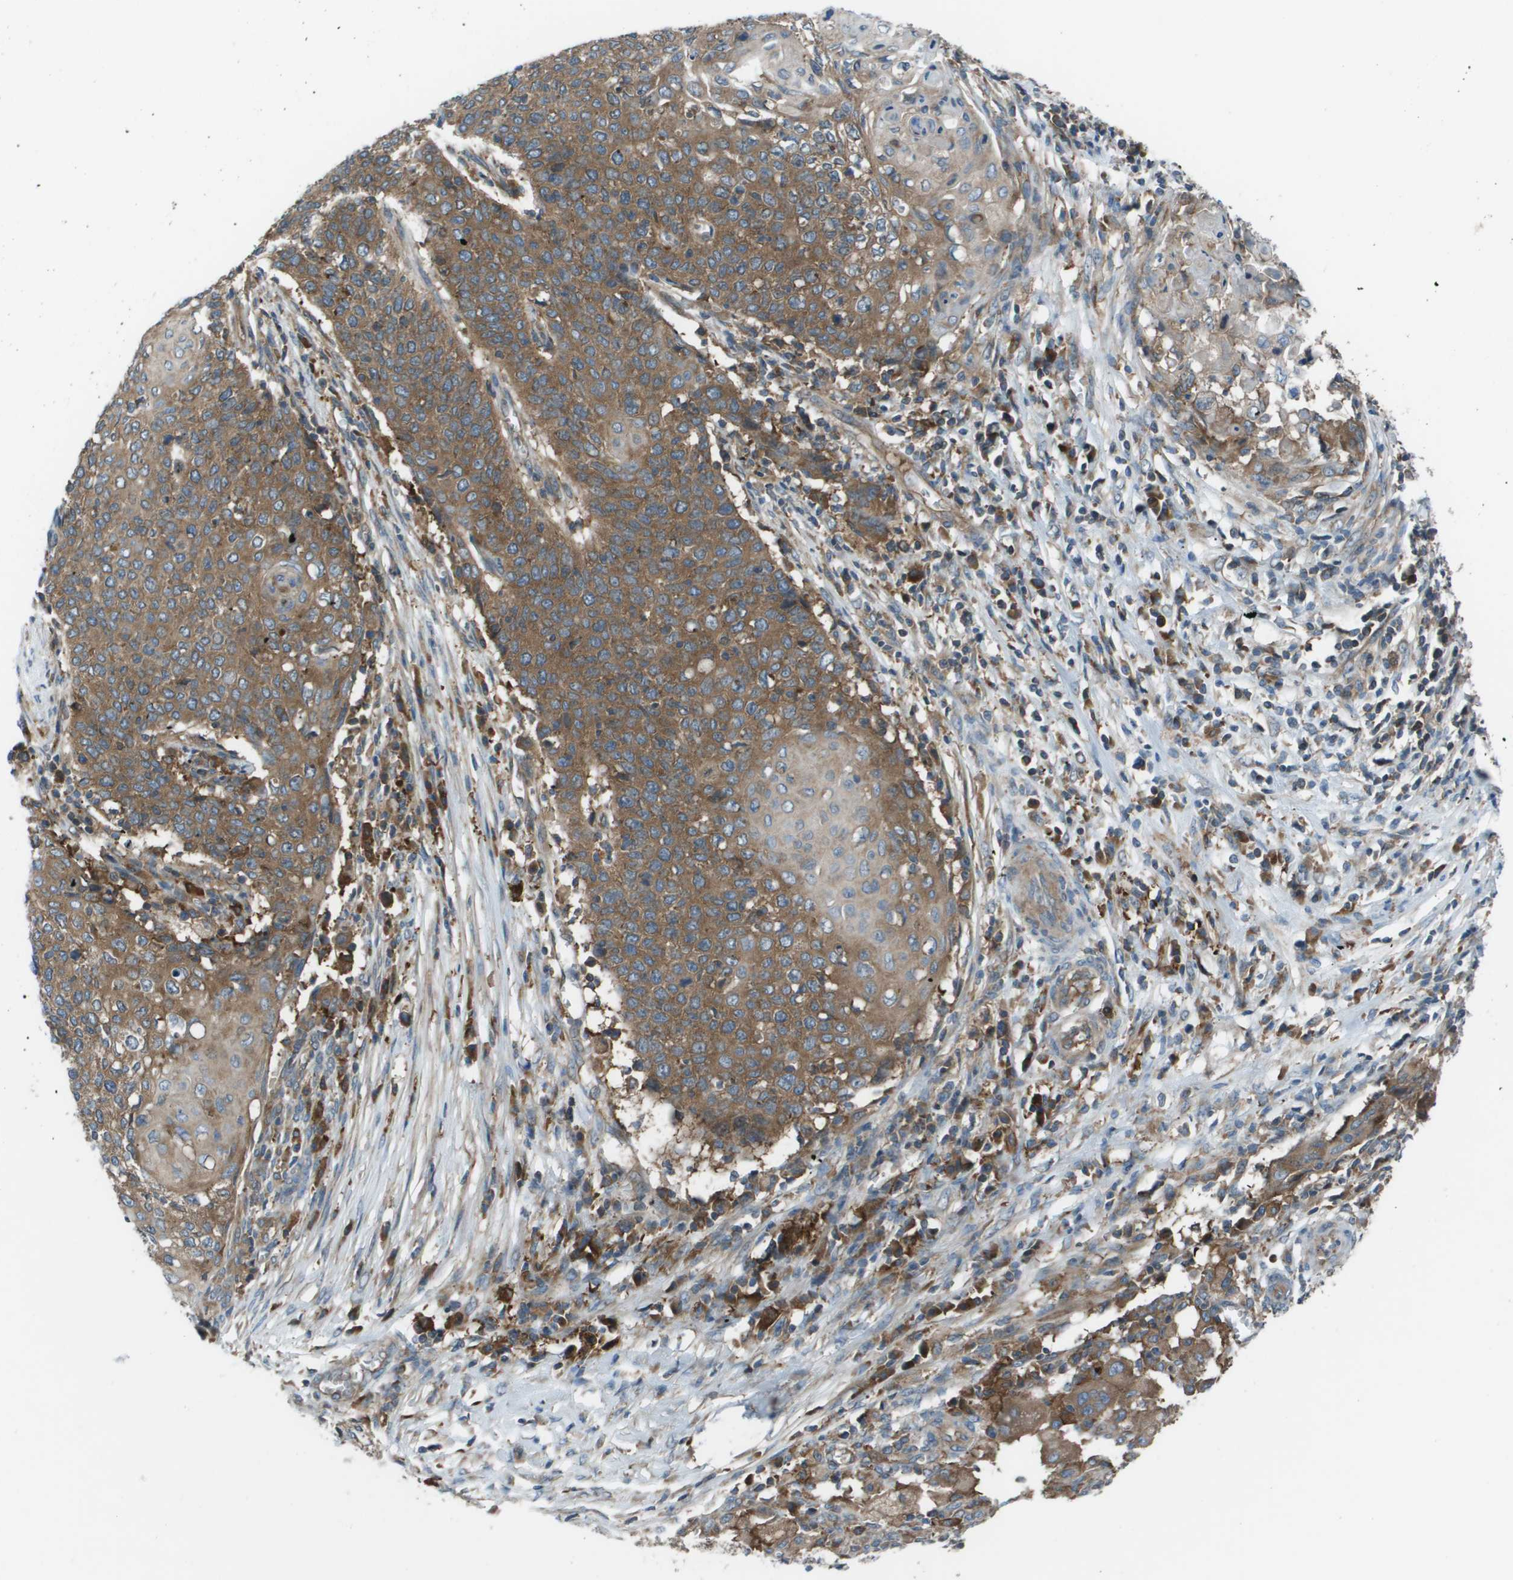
{"staining": {"intensity": "moderate", "quantity": ">75%", "location": "cytoplasmic/membranous"}, "tissue": "cervical cancer", "cell_type": "Tumor cells", "image_type": "cancer", "snomed": [{"axis": "morphology", "description": "Squamous cell carcinoma, NOS"}, {"axis": "topography", "description": "Cervix"}], "caption": "Immunohistochemistry (DAB) staining of human cervical cancer exhibits moderate cytoplasmic/membranous protein staining in about >75% of tumor cells.", "gene": "EIF3B", "patient": {"sex": "female", "age": 39}}